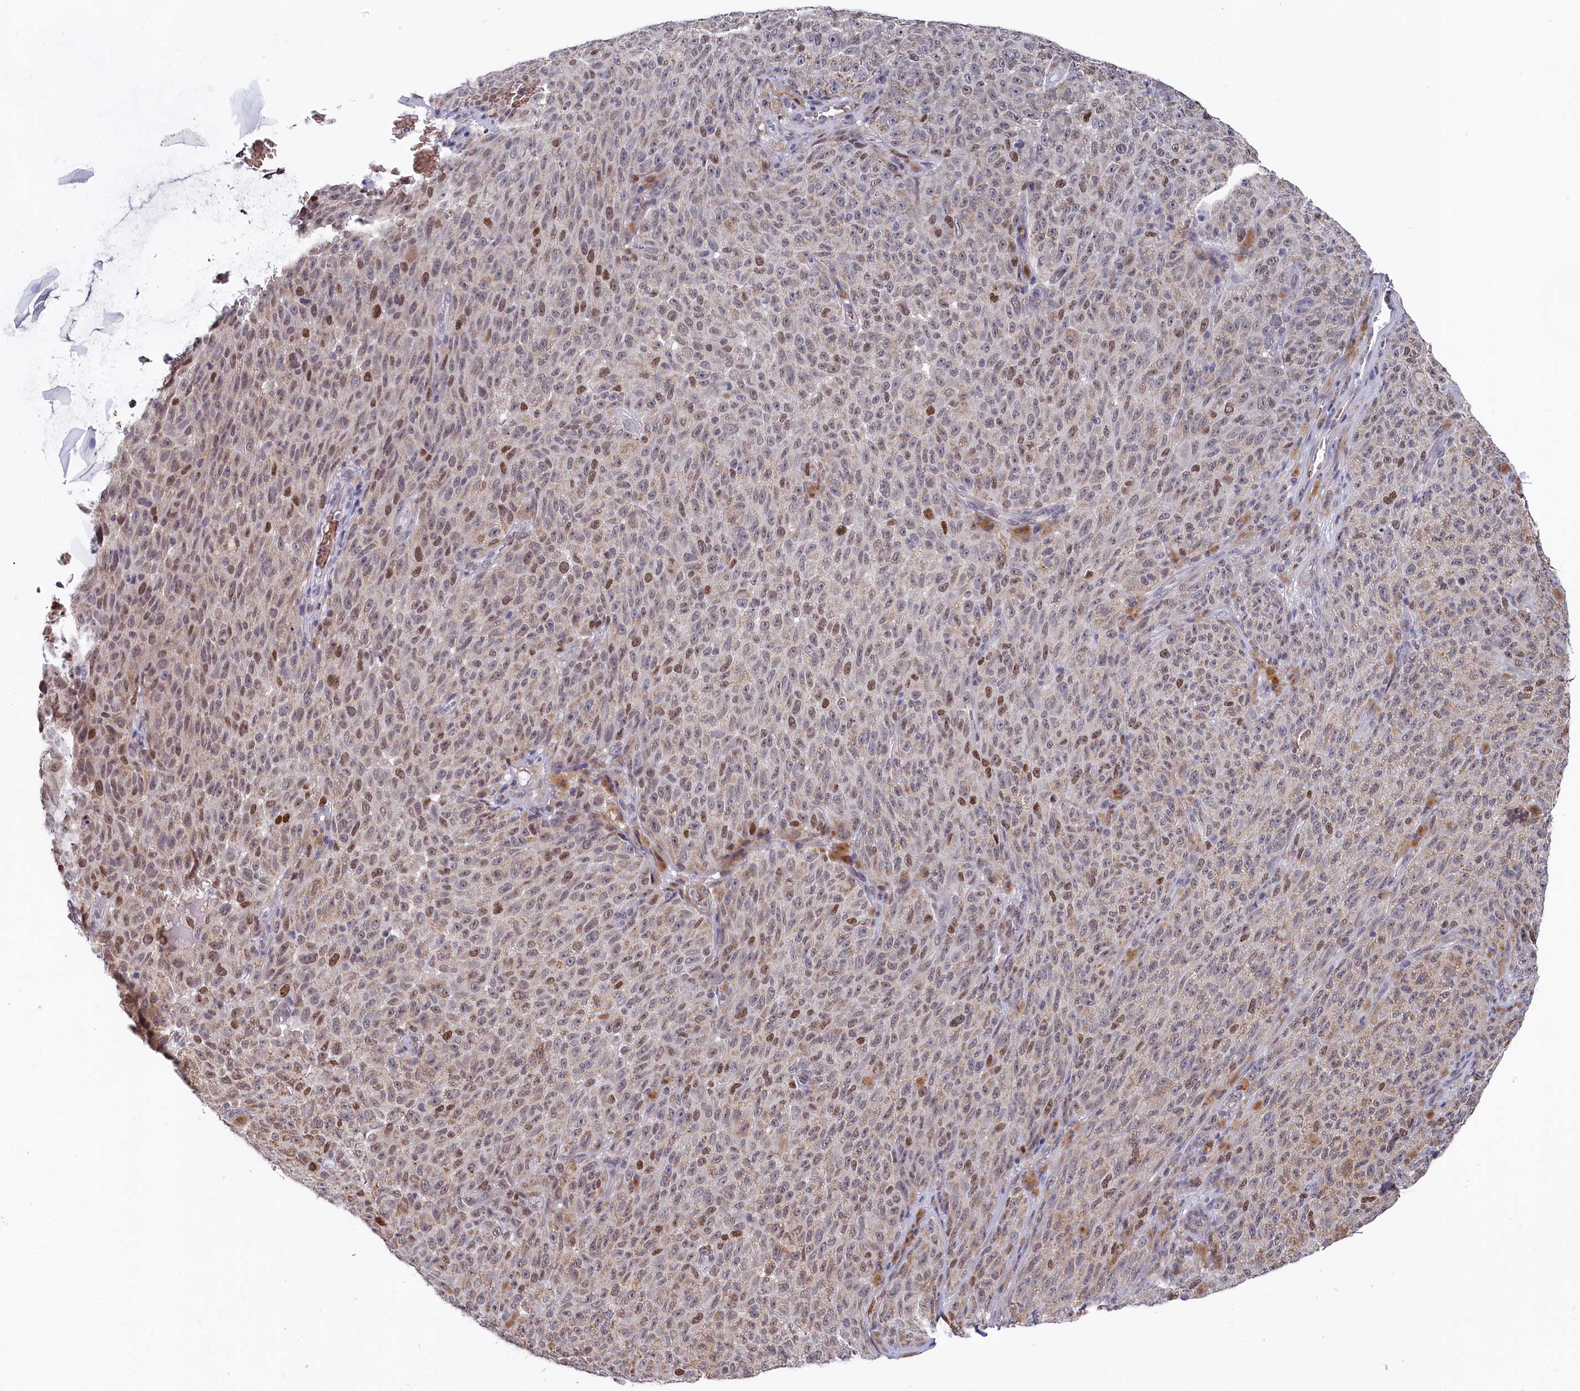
{"staining": {"intensity": "moderate", "quantity": "25%-75%", "location": "nuclear"}, "tissue": "melanoma", "cell_type": "Tumor cells", "image_type": "cancer", "snomed": [{"axis": "morphology", "description": "Malignant melanoma, NOS"}, {"axis": "topography", "description": "Skin"}], "caption": "IHC image of human malignant melanoma stained for a protein (brown), which shows medium levels of moderate nuclear staining in approximately 25%-75% of tumor cells.", "gene": "TIGD4", "patient": {"sex": "female", "age": 82}}